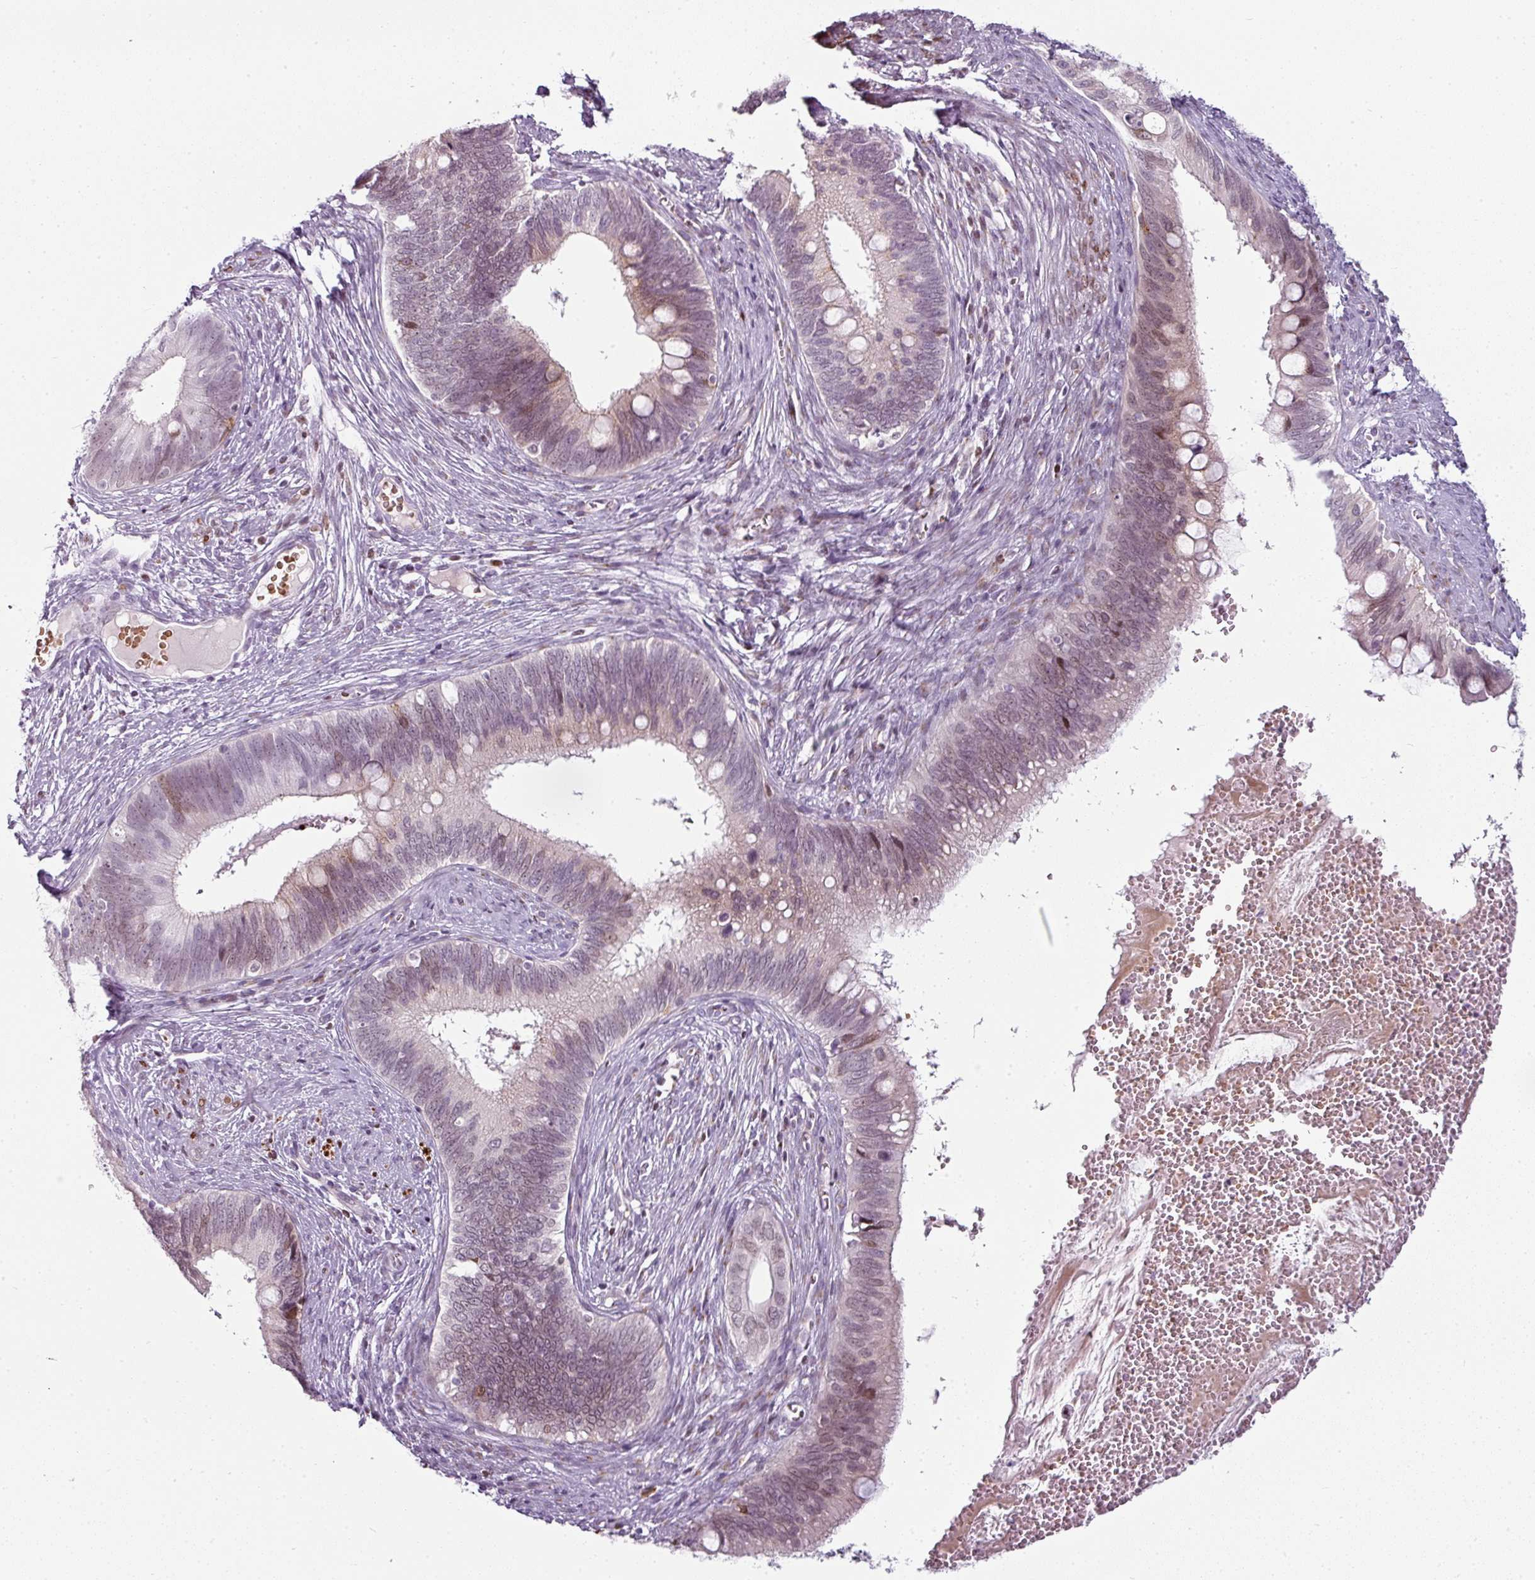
{"staining": {"intensity": "moderate", "quantity": "<25%", "location": "nuclear"}, "tissue": "cervical cancer", "cell_type": "Tumor cells", "image_type": "cancer", "snomed": [{"axis": "morphology", "description": "Adenocarcinoma, NOS"}, {"axis": "topography", "description": "Cervix"}], "caption": "Immunohistochemical staining of cervical cancer (adenocarcinoma) shows moderate nuclear protein staining in approximately <25% of tumor cells. (brown staining indicates protein expression, while blue staining denotes nuclei).", "gene": "SYT8", "patient": {"sex": "female", "age": 42}}